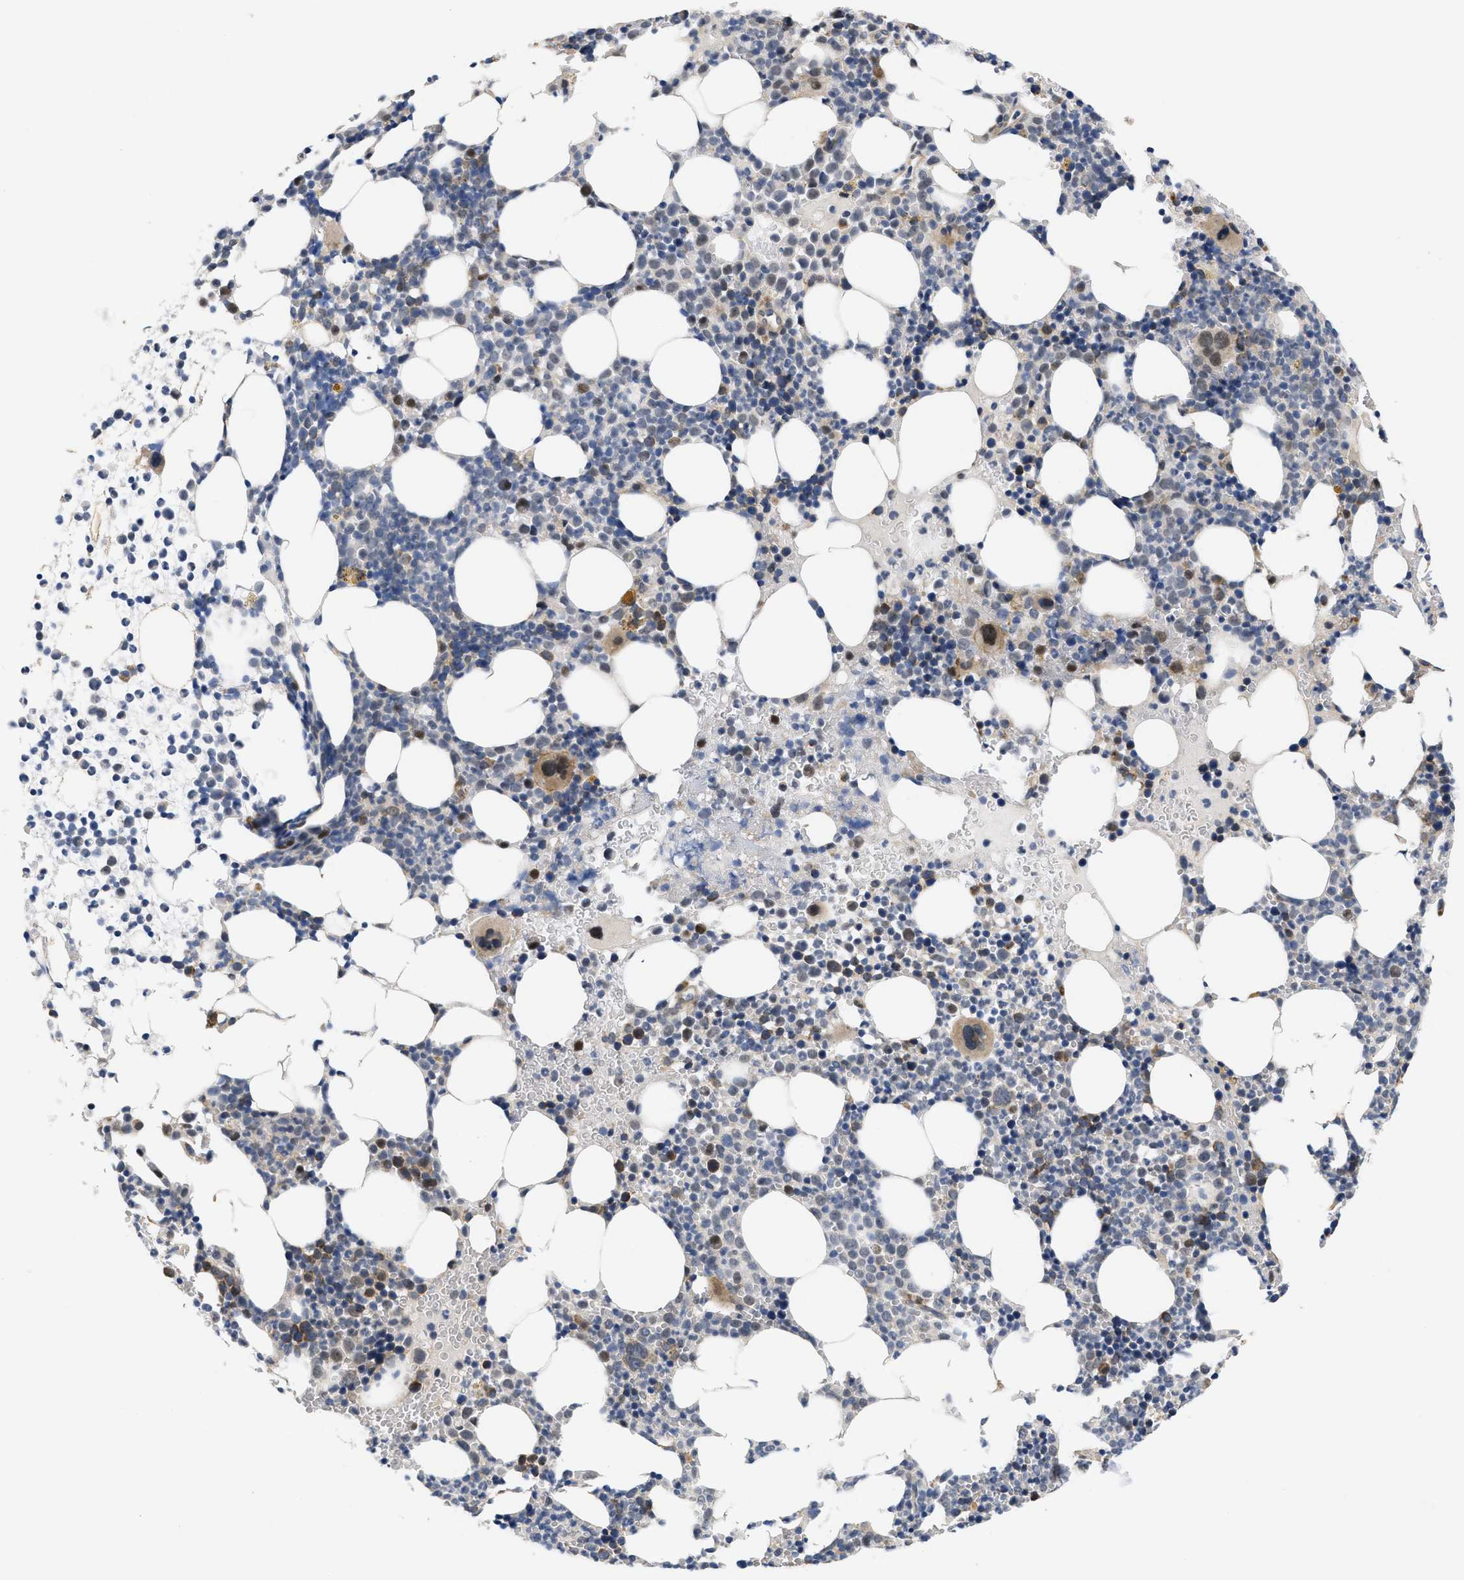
{"staining": {"intensity": "moderate", "quantity": ">75%", "location": "cytoplasmic/membranous,nuclear"}, "tissue": "bone marrow", "cell_type": "Hematopoietic cells", "image_type": "normal", "snomed": [{"axis": "morphology", "description": "Normal tissue, NOS"}, {"axis": "morphology", "description": "Inflammation, NOS"}, {"axis": "topography", "description": "Bone marrow"}], "caption": "Immunohistochemical staining of benign human bone marrow shows >75% levels of moderate cytoplasmic/membranous,nuclear protein staining in approximately >75% of hematopoietic cells.", "gene": "CDPF1", "patient": {"sex": "female", "age": 67}}